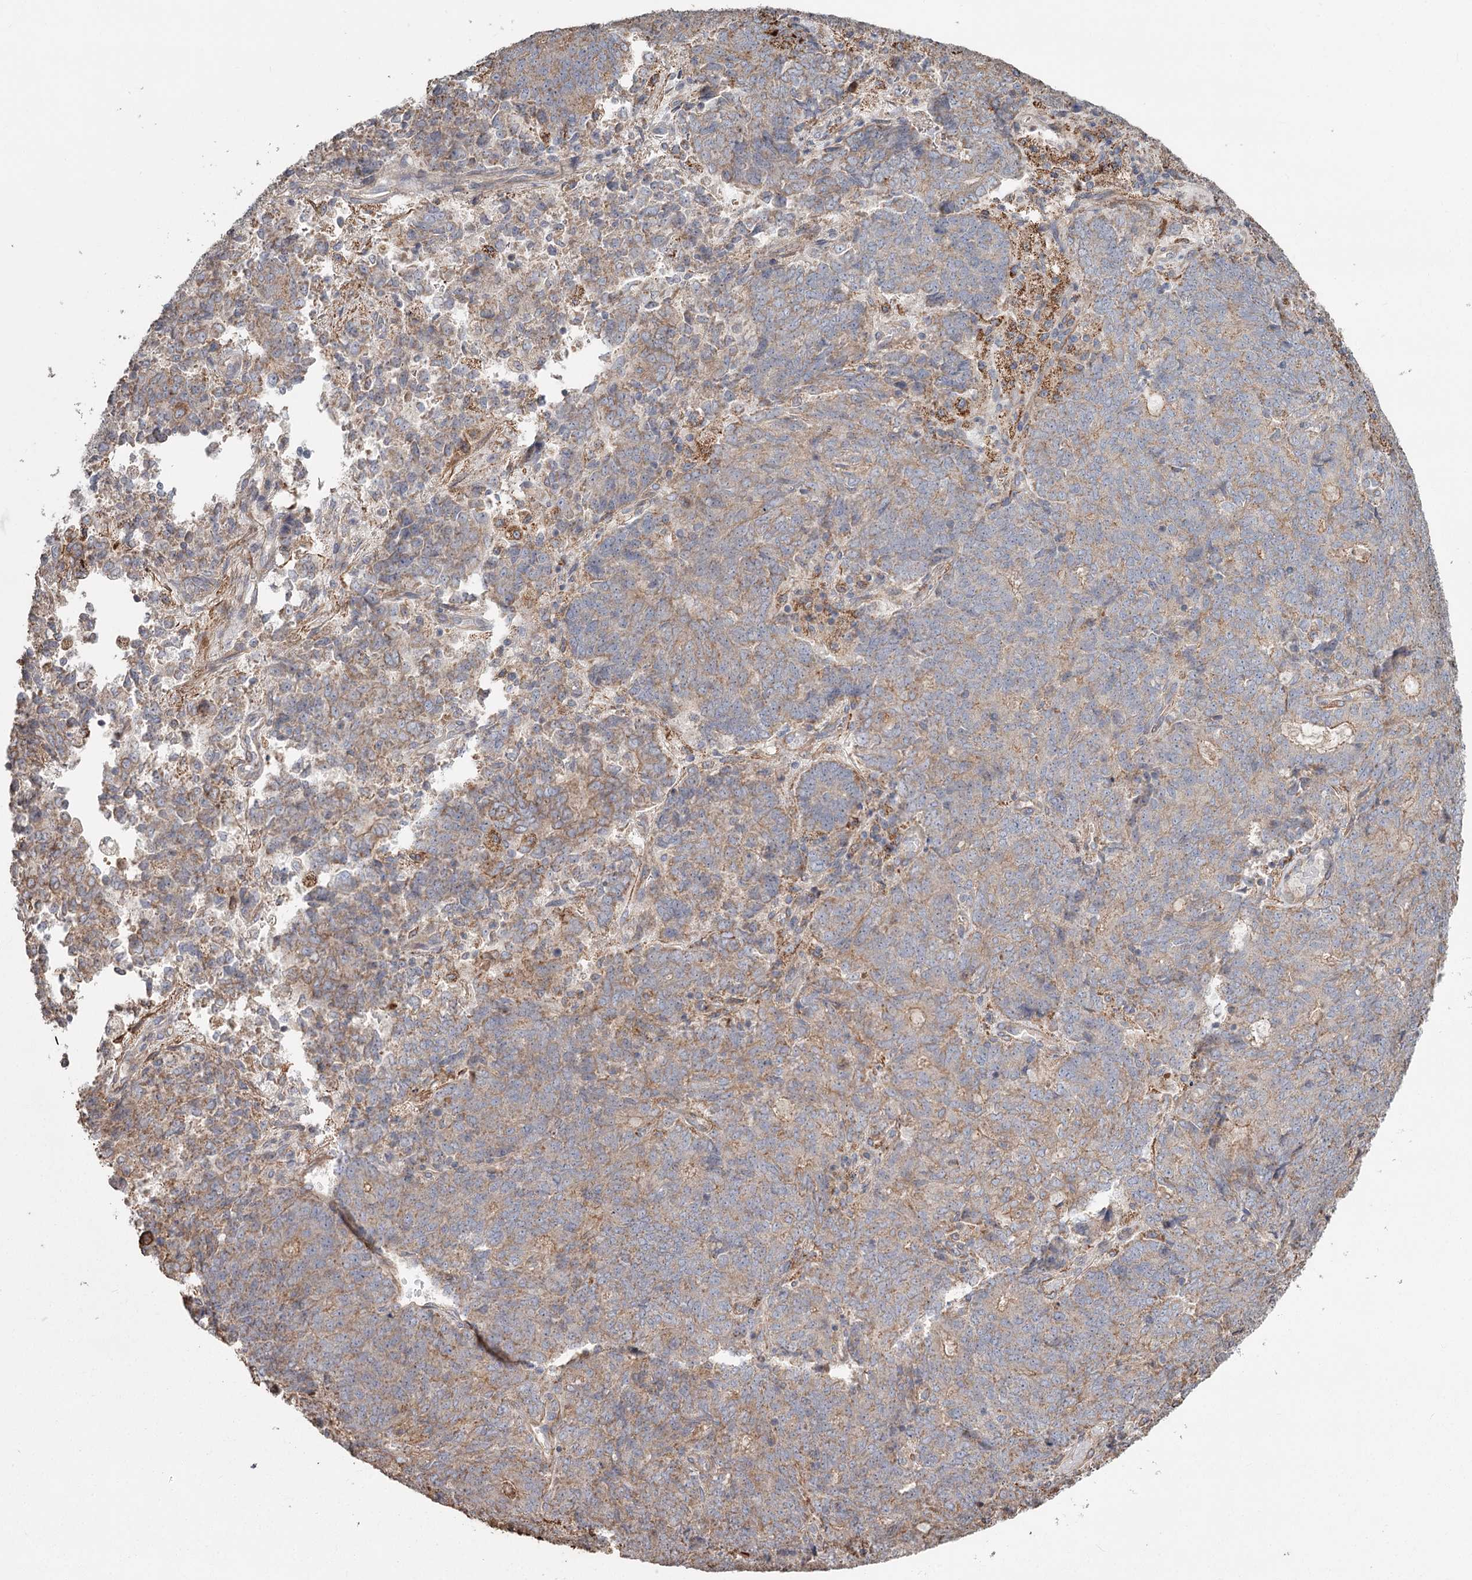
{"staining": {"intensity": "weak", "quantity": "25%-75%", "location": "cytoplasmic/membranous"}, "tissue": "endometrial cancer", "cell_type": "Tumor cells", "image_type": "cancer", "snomed": [{"axis": "morphology", "description": "Adenocarcinoma, NOS"}, {"axis": "topography", "description": "Endometrium"}], "caption": "Human endometrial cancer stained with a brown dye exhibits weak cytoplasmic/membranous positive positivity in approximately 25%-75% of tumor cells.", "gene": "DHRS9", "patient": {"sex": "female", "age": 80}}